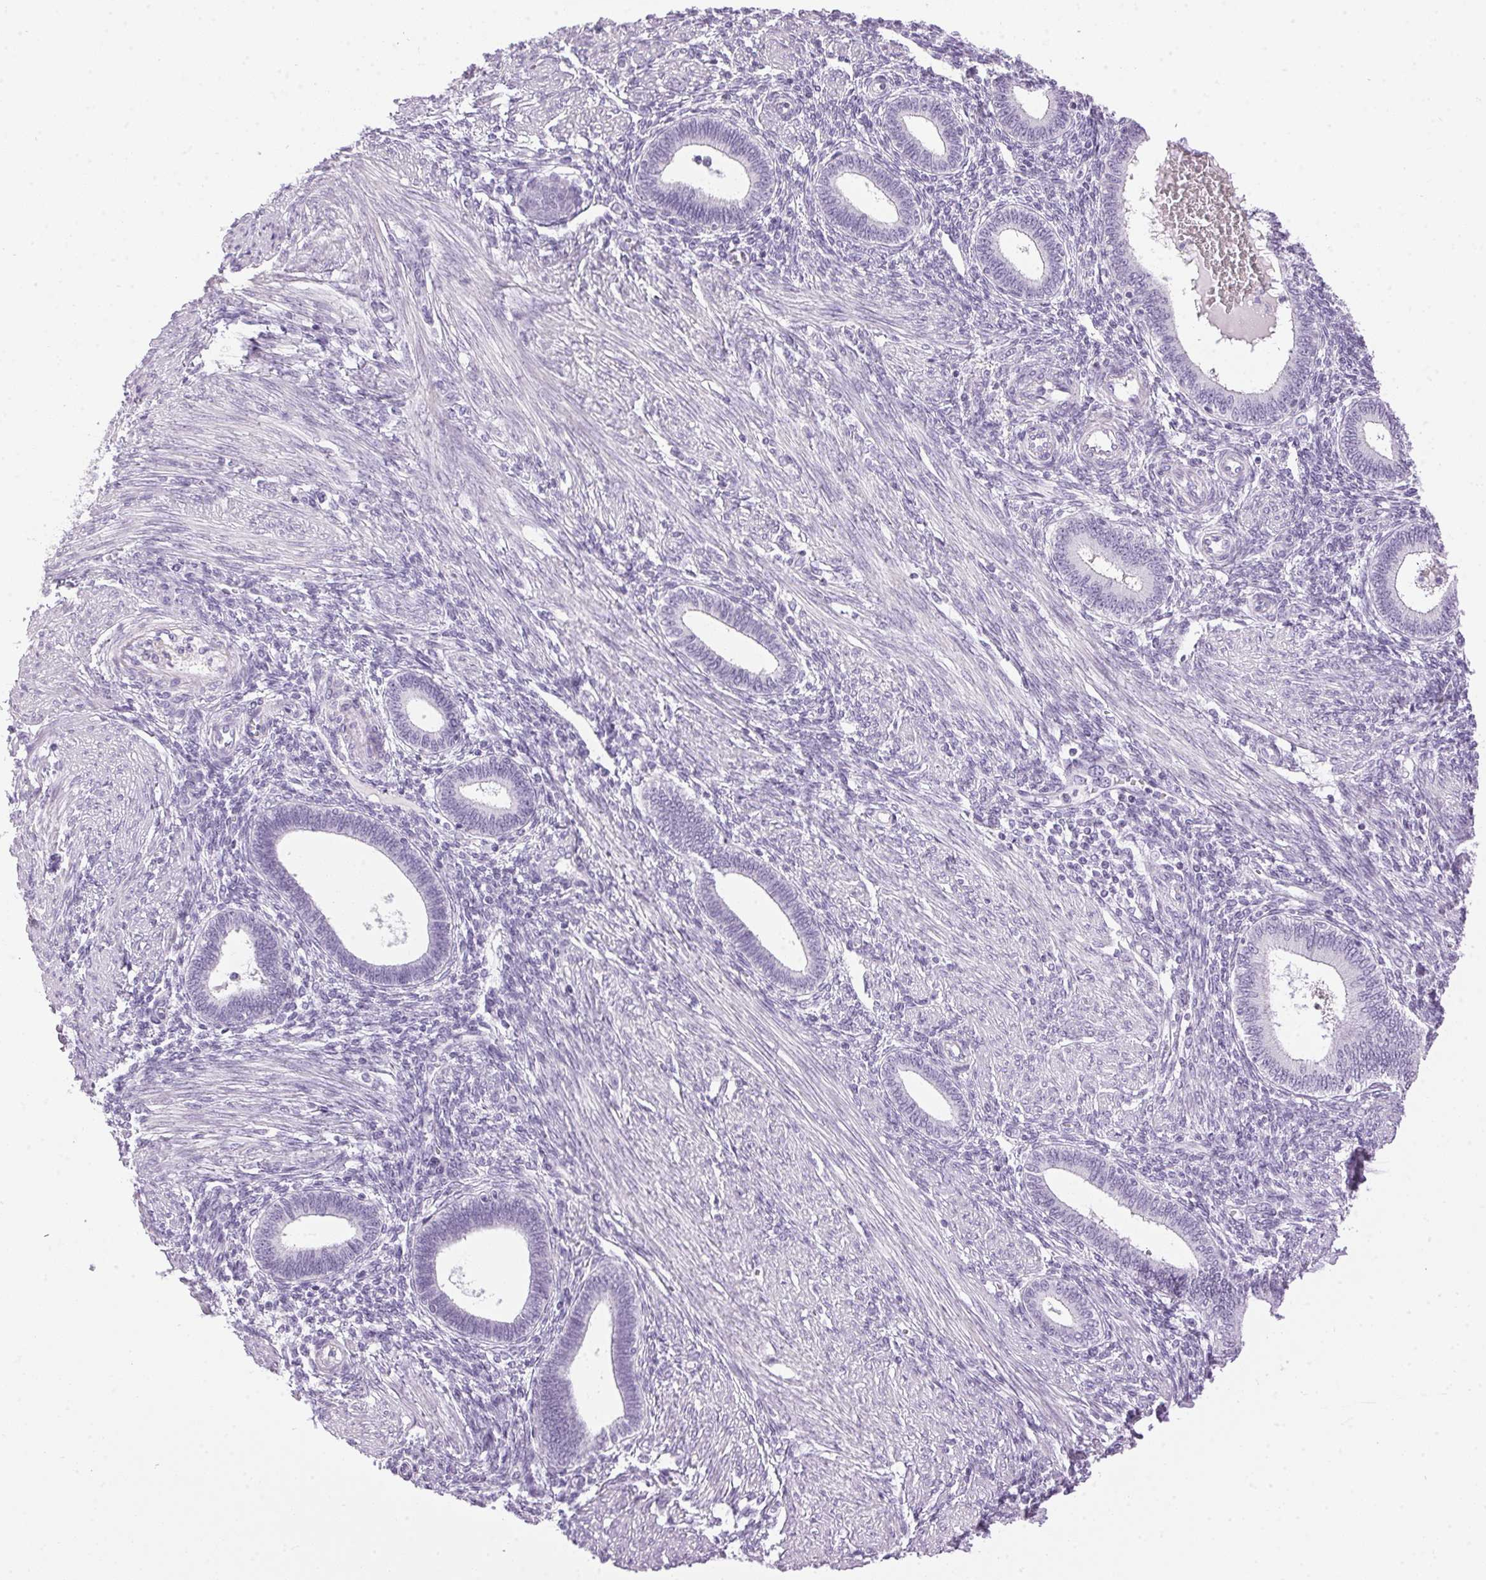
{"staining": {"intensity": "negative", "quantity": "none", "location": "none"}, "tissue": "endometrium", "cell_type": "Cells in endometrial stroma", "image_type": "normal", "snomed": [{"axis": "morphology", "description": "Normal tissue, NOS"}, {"axis": "topography", "description": "Endometrium"}], "caption": "An image of human endometrium is negative for staining in cells in endometrial stroma. Nuclei are stained in blue.", "gene": "SP7", "patient": {"sex": "female", "age": 42}}